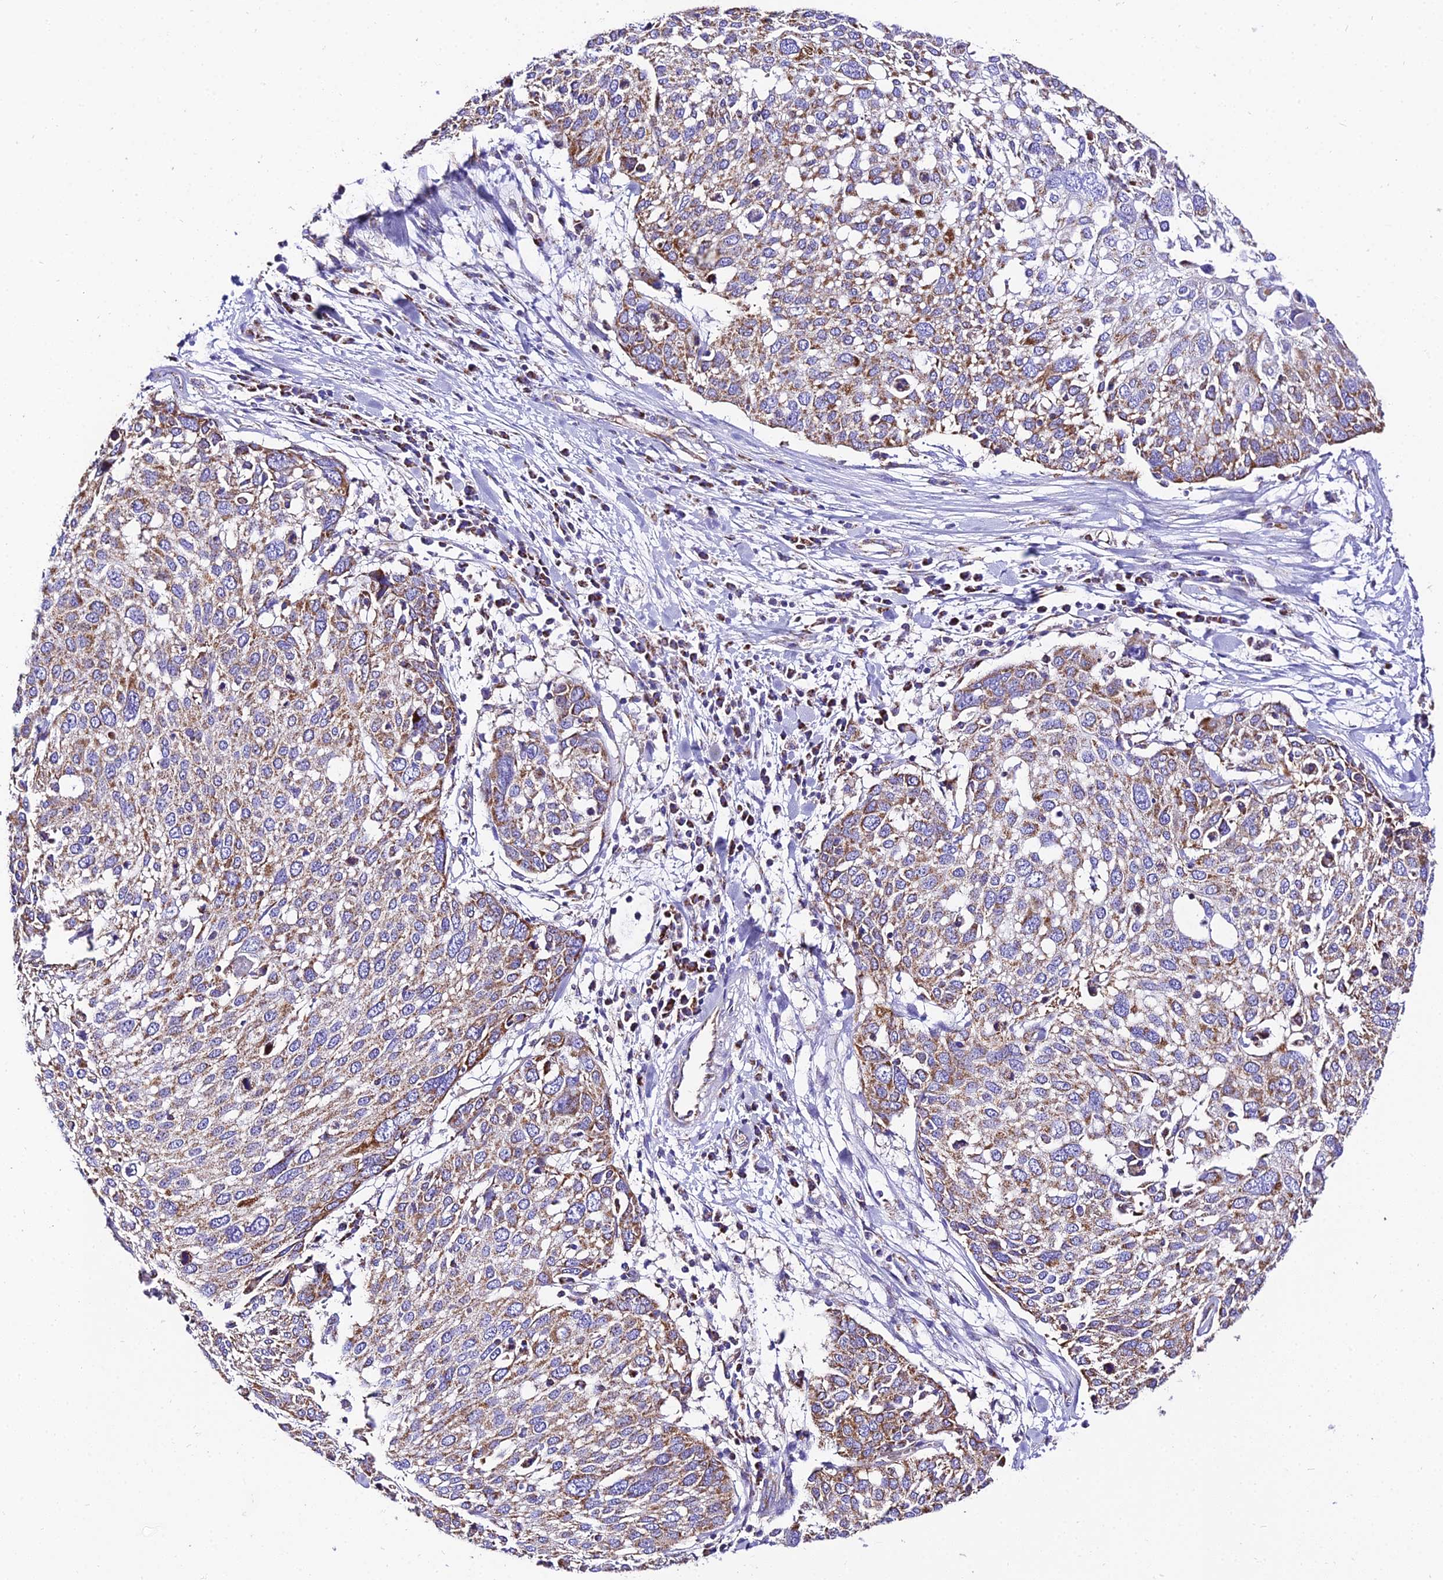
{"staining": {"intensity": "moderate", "quantity": ">75%", "location": "cytoplasmic/membranous"}, "tissue": "lung cancer", "cell_type": "Tumor cells", "image_type": "cancer", "snomed": [{"axis": "morphology", "description": "Squamous cell carcinoma, NOS"}, {"axis": "topography", "description": "Lung"}], "caption": "Protein expression analysis of human squamous cell carcinoma (lung) reveals moderate cytoplasmic/membranous staining in approximately >75% of tumor cells.", "gene": "OCIAD1", "patient": {"sex": "male", "age": 65}}